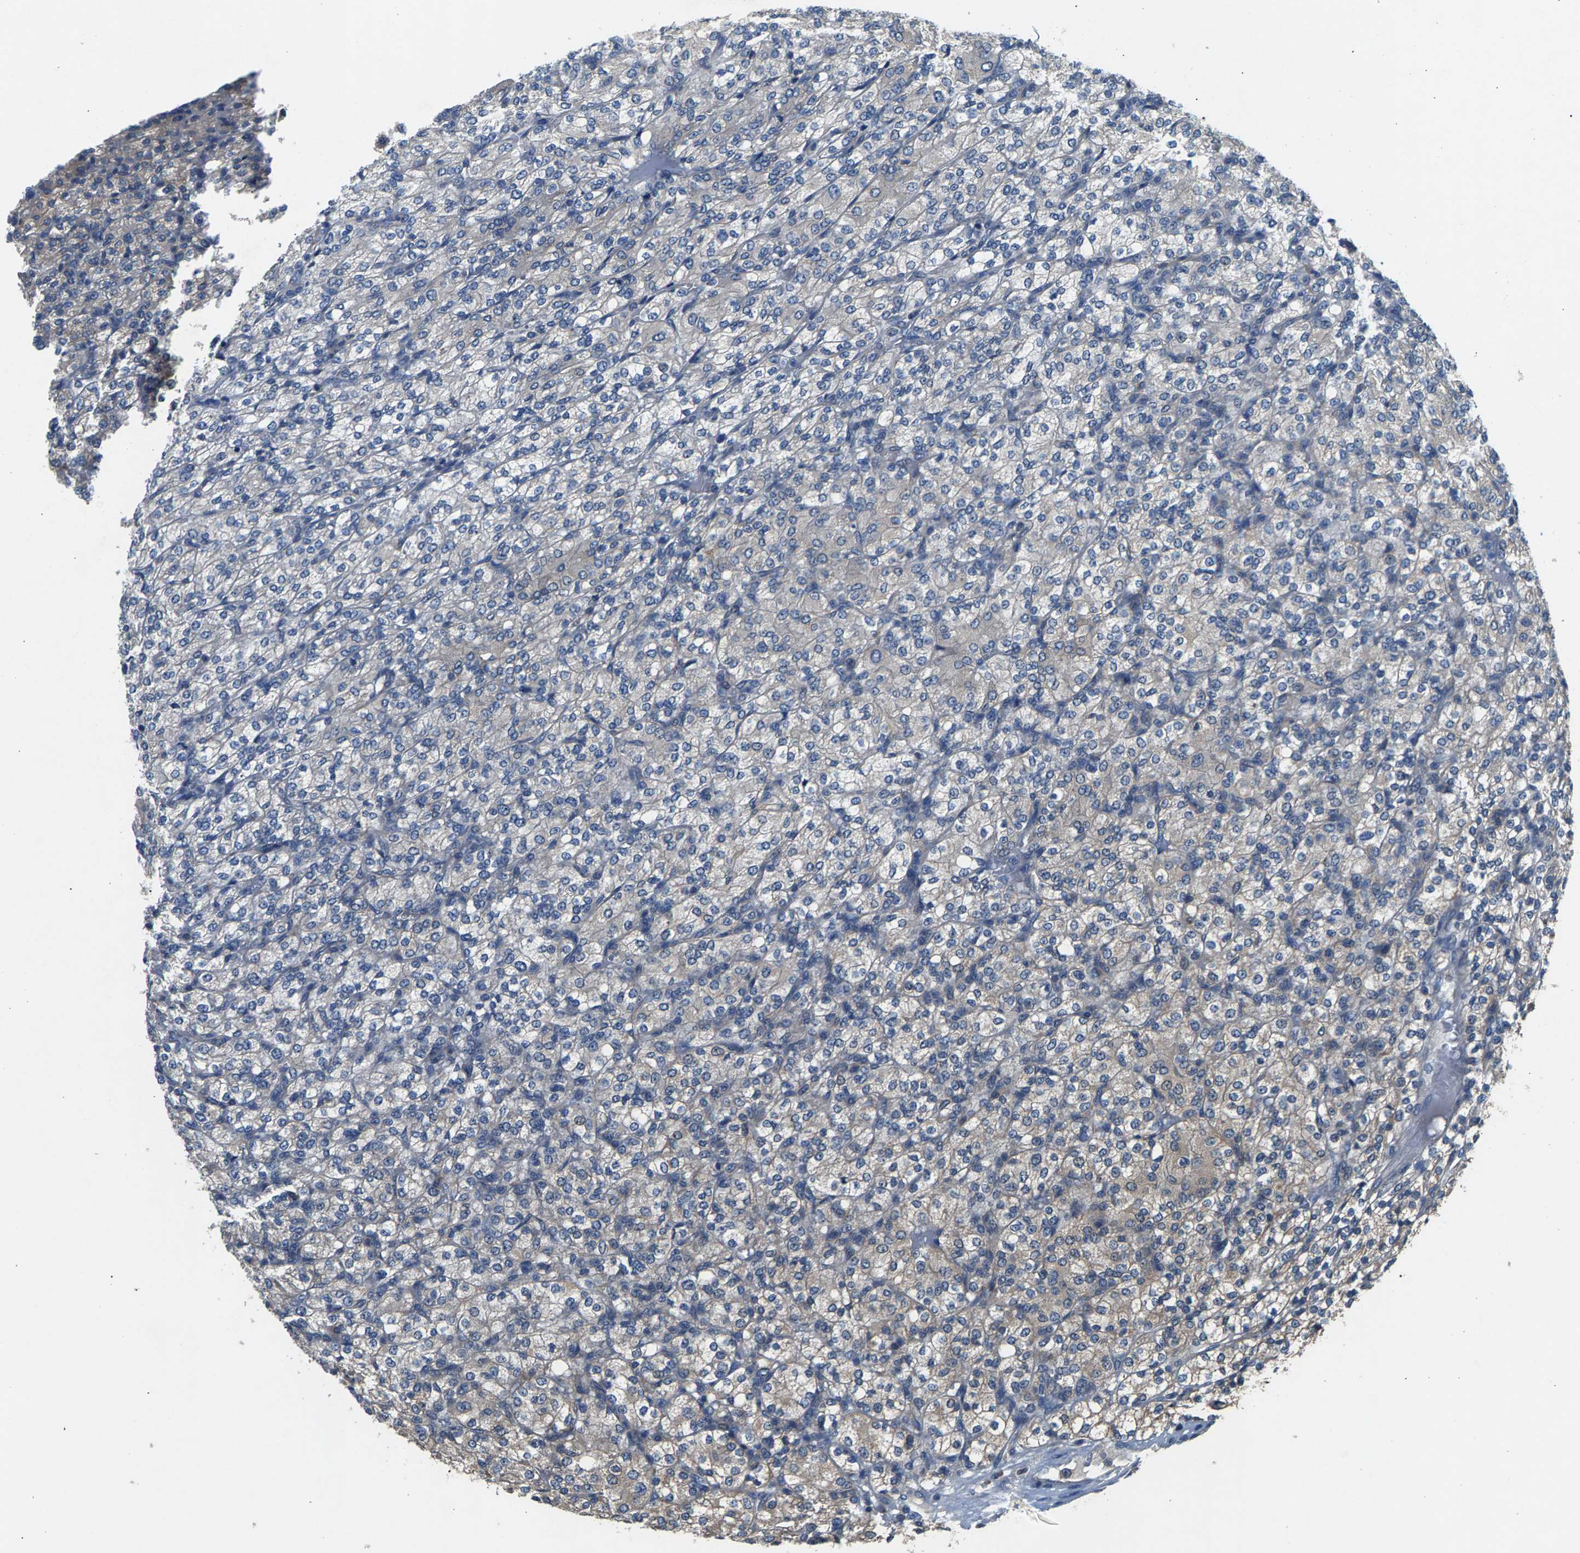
{"staining": {"intensity": "negative", "quantity": "none", "location": "none"}, "tissue": "renal cancer", "cell_type": "Tumor cells", "image_type": "cancer", "snomed": [{"axis": "morphology", "description": "Adenocarcinoma, NOS"}, {"axis": "topography", "description": "Kidney"}], "caption": "The immunohistochemistry image has no significant positivity in tumor cells of renal adenocarcinoma tissue.", "gene": "NT5C", "patient": {"sex": "male", "age": 77}}